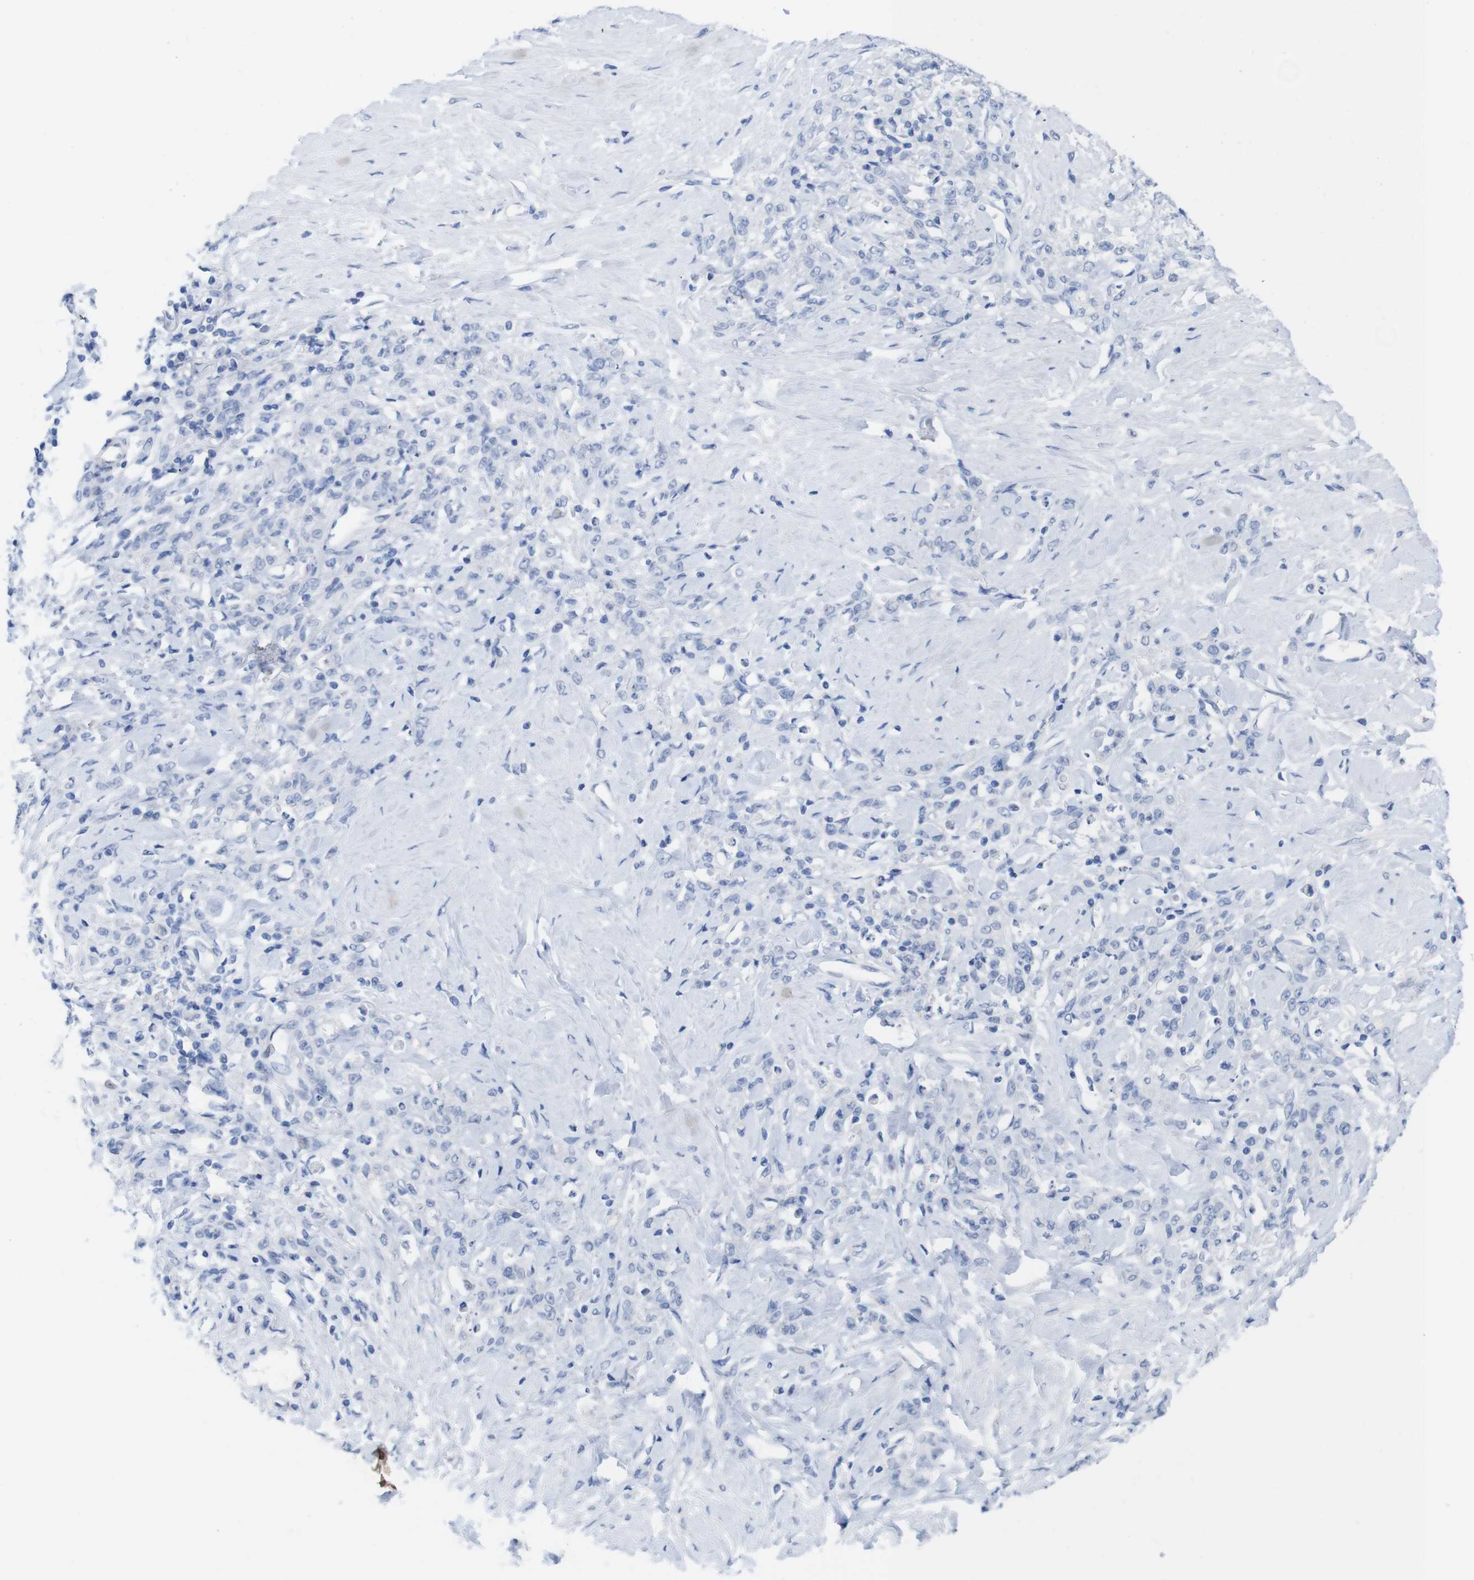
{"staining": {"intensity": "negative", "quantity": "none", "location": "none"}, "tissue": "stomach cancer", "cell_type": "Tumor cells", "image_type": "cancer", "snomed": [{"axis": "morphology", "description": "Adenocarcinoma, NOS"}, {"axis": "topography", "description": "Stomach"}], "caption": "A high-resolution image shows immunohistochemistry (IHC) staining of stomach adenocarcinoma, which exhibits no significant expression in tumor cells. (DAB (3,3'-diaminobenzidine) immunohistochemistry (IHC), high magnification).", "gene": "PNMA1", "patient": {"sex": "male", "age": 82}}